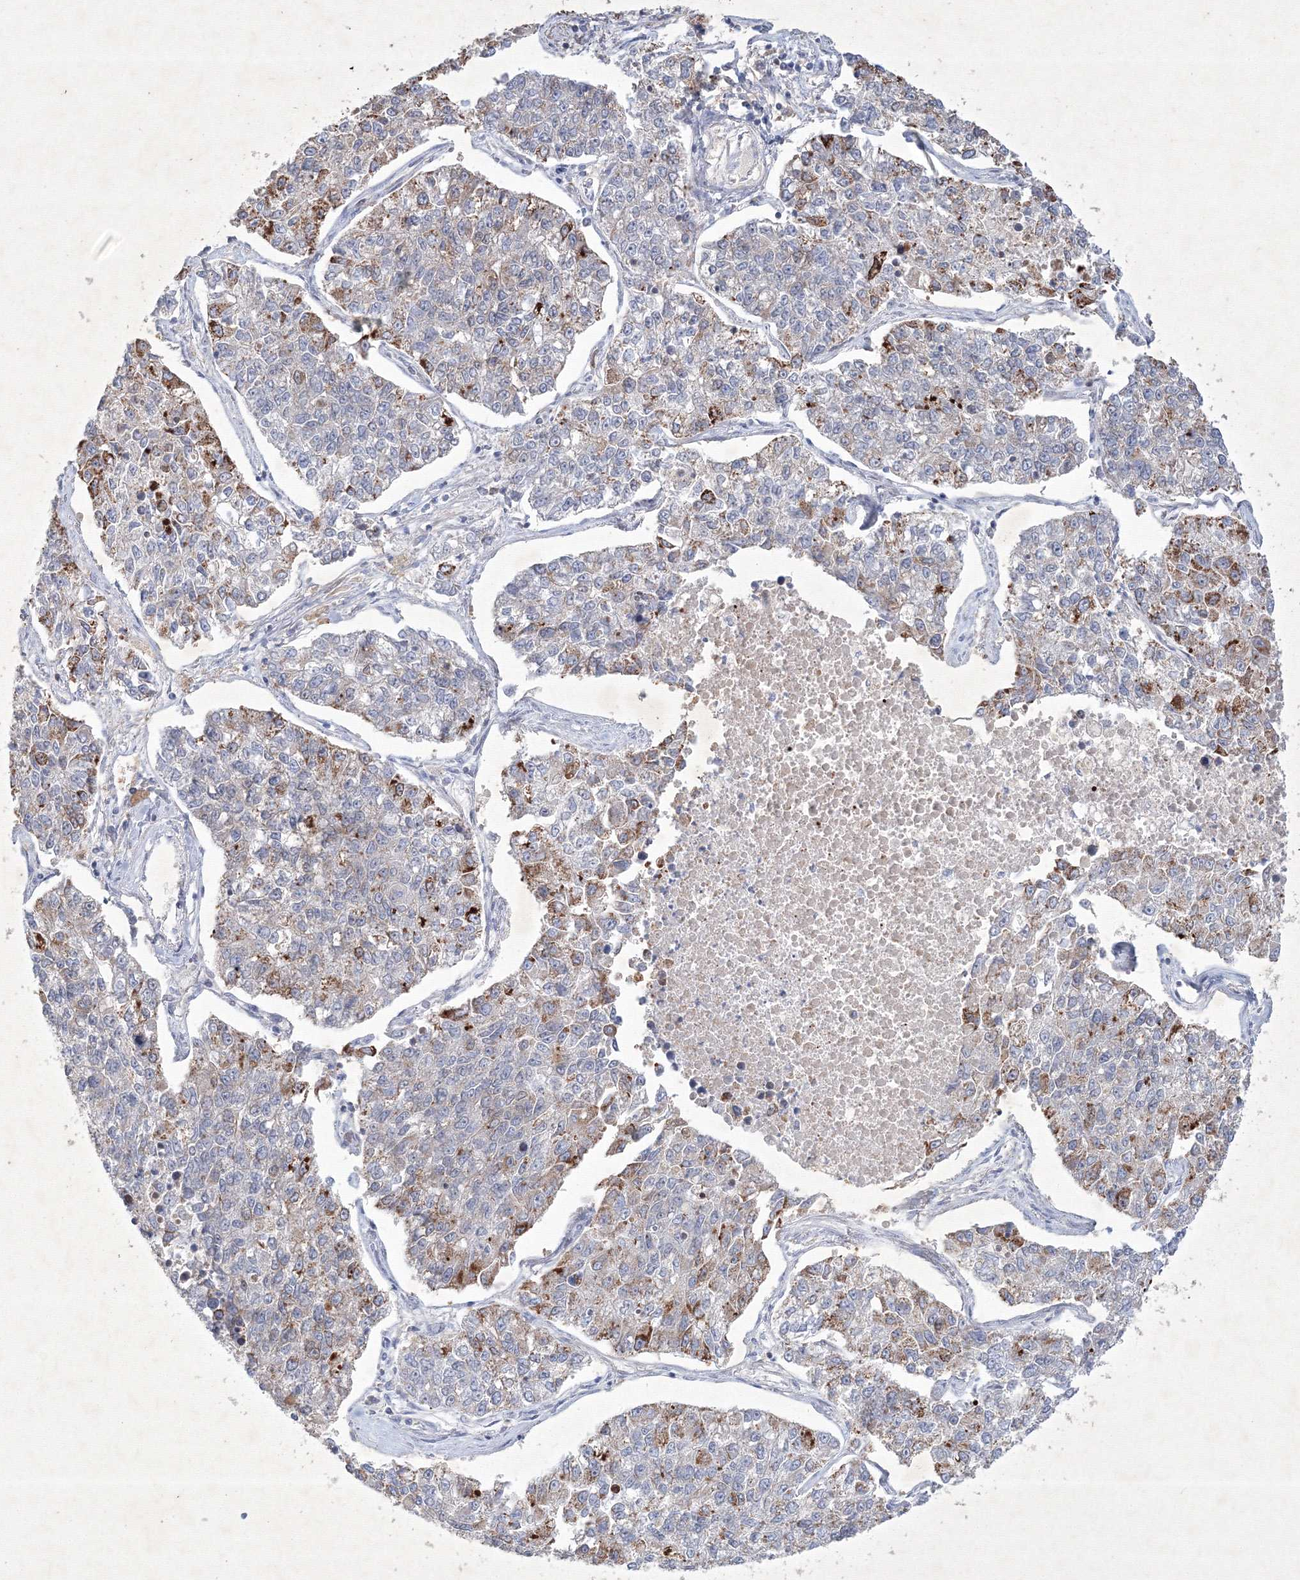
{"staining": {"intensity": "moderate", "quantity": "<25%", "location": "cytoplasmic/membranous"}, "tissue": "lung cancer", "cell_type": "Tumor cells", "image_type": "cancer", "snomed": [{"axis": "morphology", "description": "Adenocarcinoma, NOS"}, {"axis": "topography", "description": "Lung"}], "caption": "Tumor cells show low levels of moderate cytoplasmic/membranous staining in about <25% of cells in human lung cancer.", "gene": "CXXC4", "patient": {"sex": "male", "age": 49}}